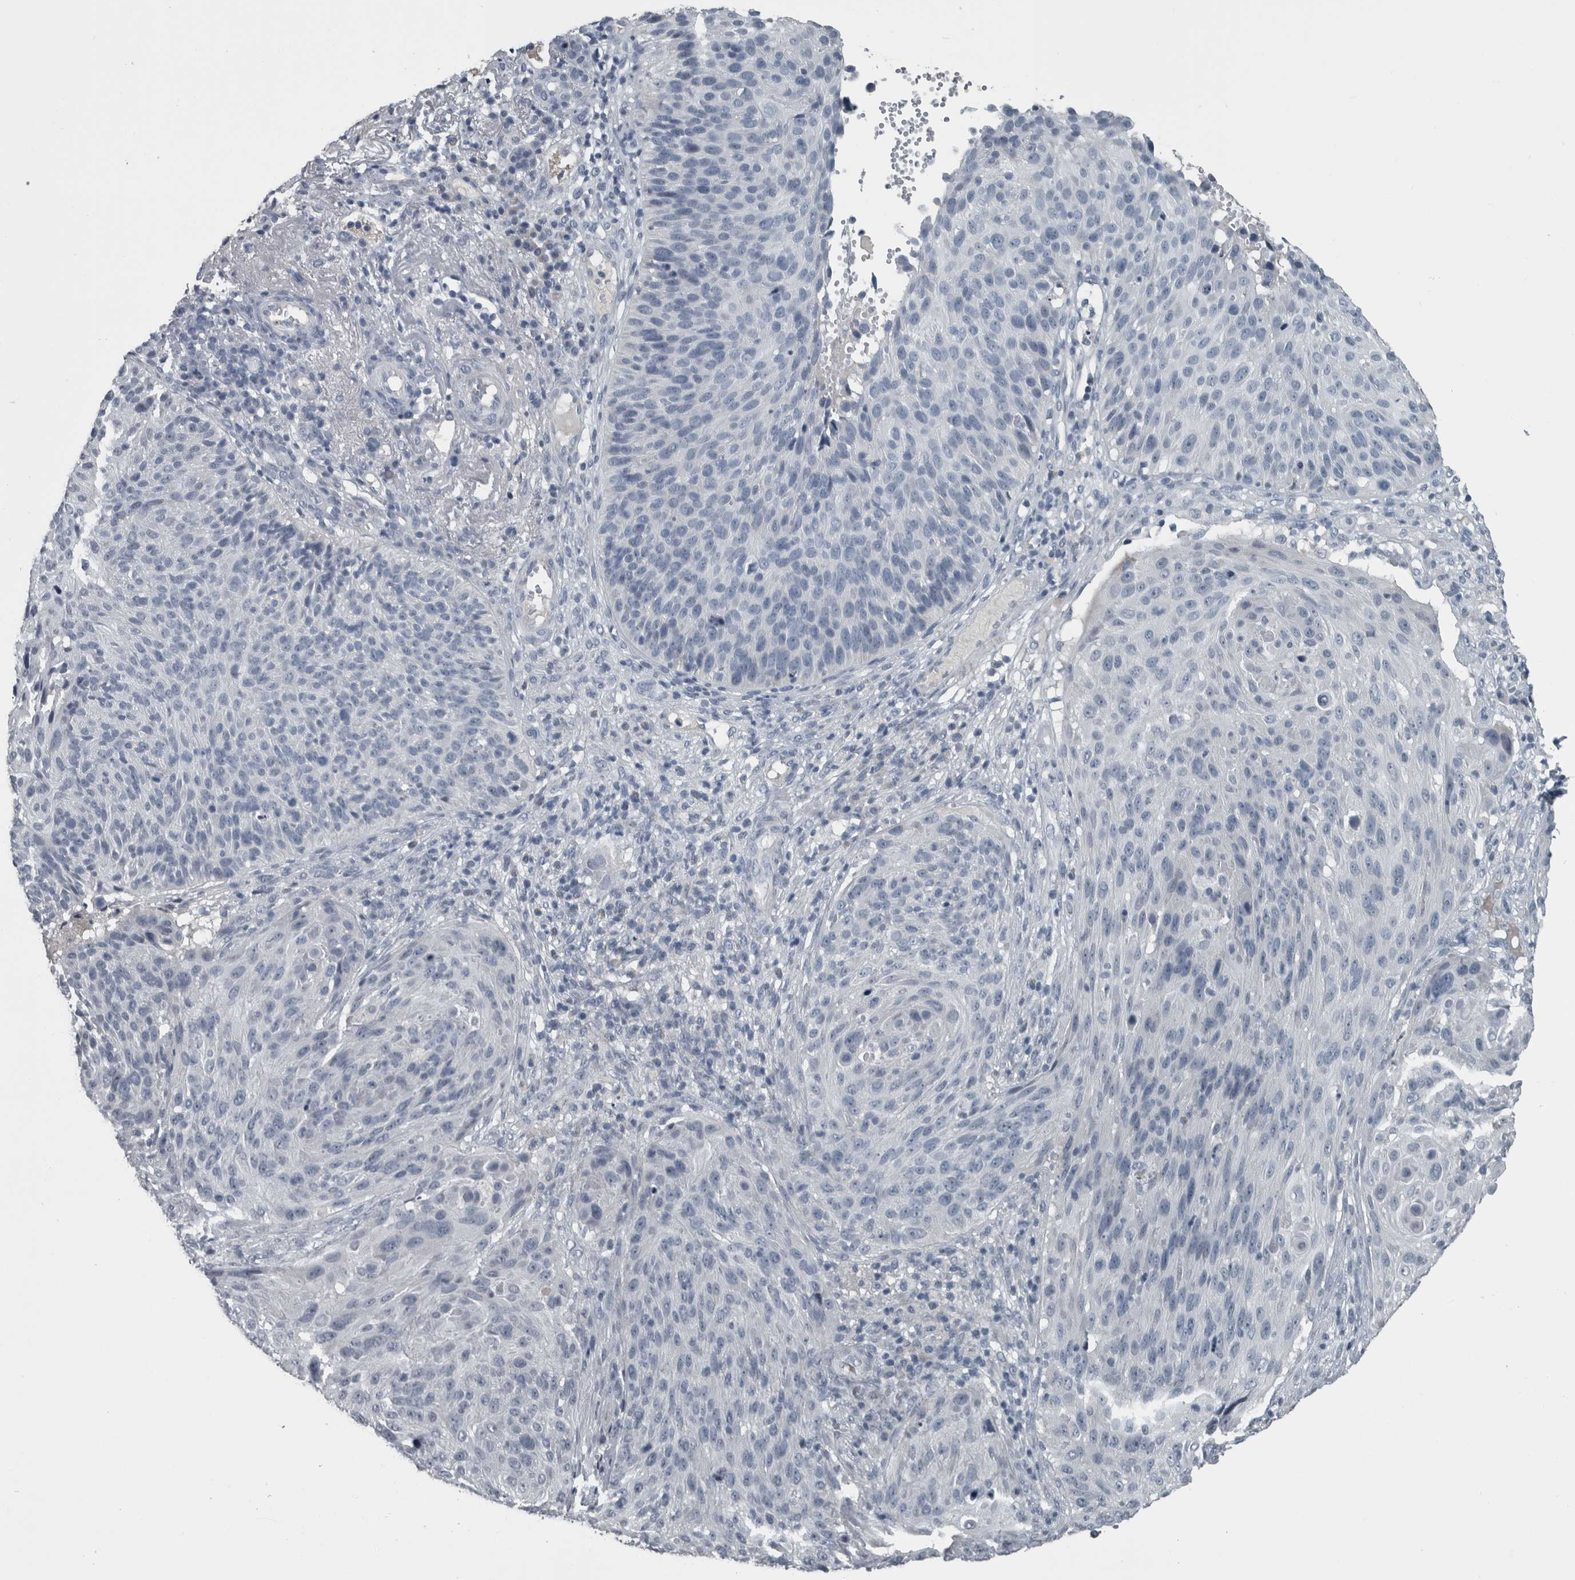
{"staining": {"intensity": "negative", "quantity": "none", "location": "none"}, "tissue": "cervical cancer", "cell_type": "Tumor cells", "image_type": "cancer", "snomed": [{"axis": "morphology", "description": "Squamous cell carcinoma, NOS"}, {"axis": "topography", "description": "Cervix"}], "caption": "Image shows no significant protein staining in tumor cells of squamous cell carcinoma (cervical). The staining was performed using DAB to visualize the protein expression in brown, while the nuclei were stained in blue with hematoxylin (Magnification: 20x).", "gene": "KRT20", "patient": {"sex": "female", "age": 74}}